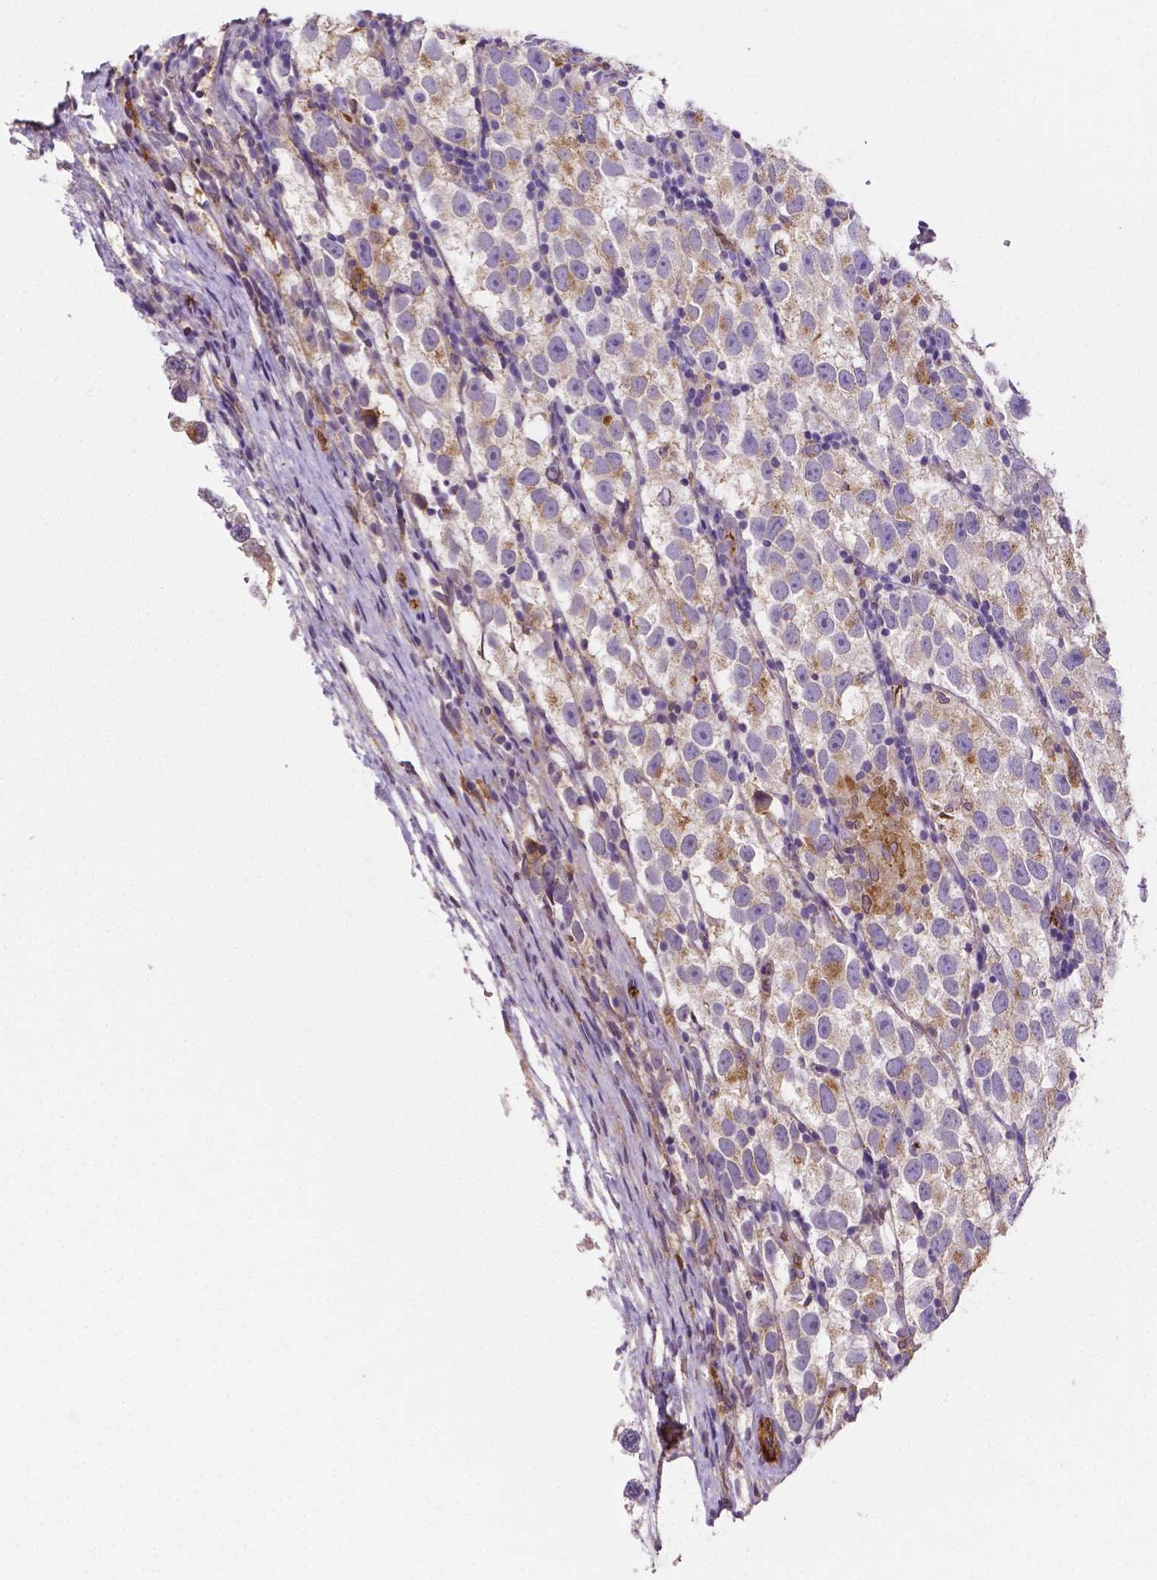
{"staining": {"intensity": "weak", "quantity": ">75%", "location": "cytoplasmic/membranous"}, "tissue": "testis cancer", "cell_type": "Tumor cells", "image_type": "cancer", "snomed": [{"axis": "morphology", "description": "Seminoma, NOS"}, {"axis": "topography", "description": "Testis"}], "caption": "Testis seminoma tissue reveals weak cytoplasmic/membranous positivity in approximately >75% of tumor cells, visualized by immunohistochemistry.", "gene": "APOE", "patient": {"sex": "male", "age": 26}}